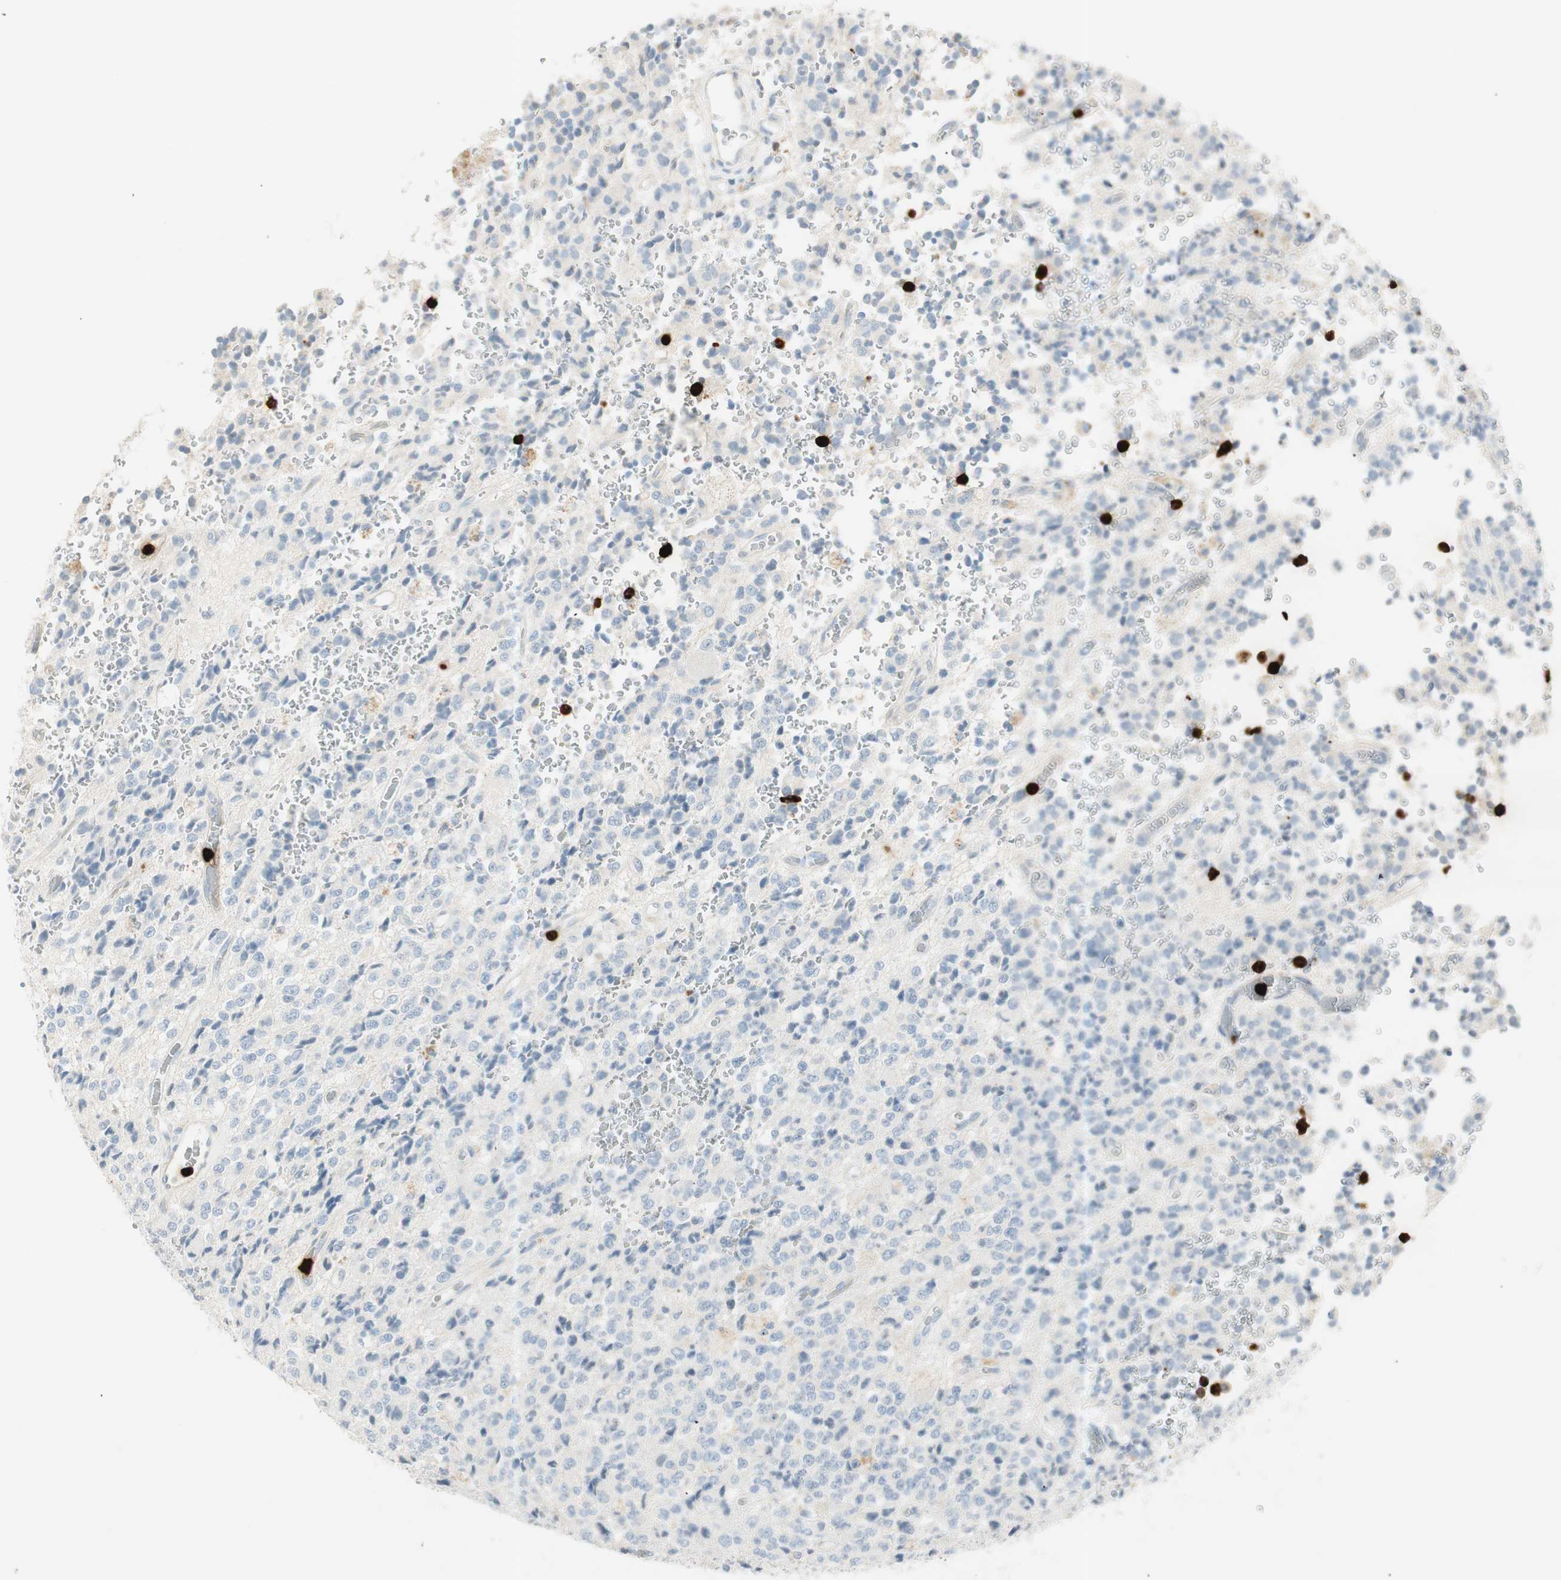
{"staining": {"intensity": "negative", "quantity": "none", "location": "none"}, "tissue": "glioma", "cell_type": "Tumor cells", "image_type": "cancer", "snomed": [{"axis": "morphology", "description": "Glioma, malignant, High grade"}, {"axis": "topography", "description": "pancreas cauda"}], "caption": "IHC of human malignant glioma (high-grade) demonstrates no expression in tumor cells.", "gene": "PRTN3", "patient": {"sex": "male", "age": 60}}